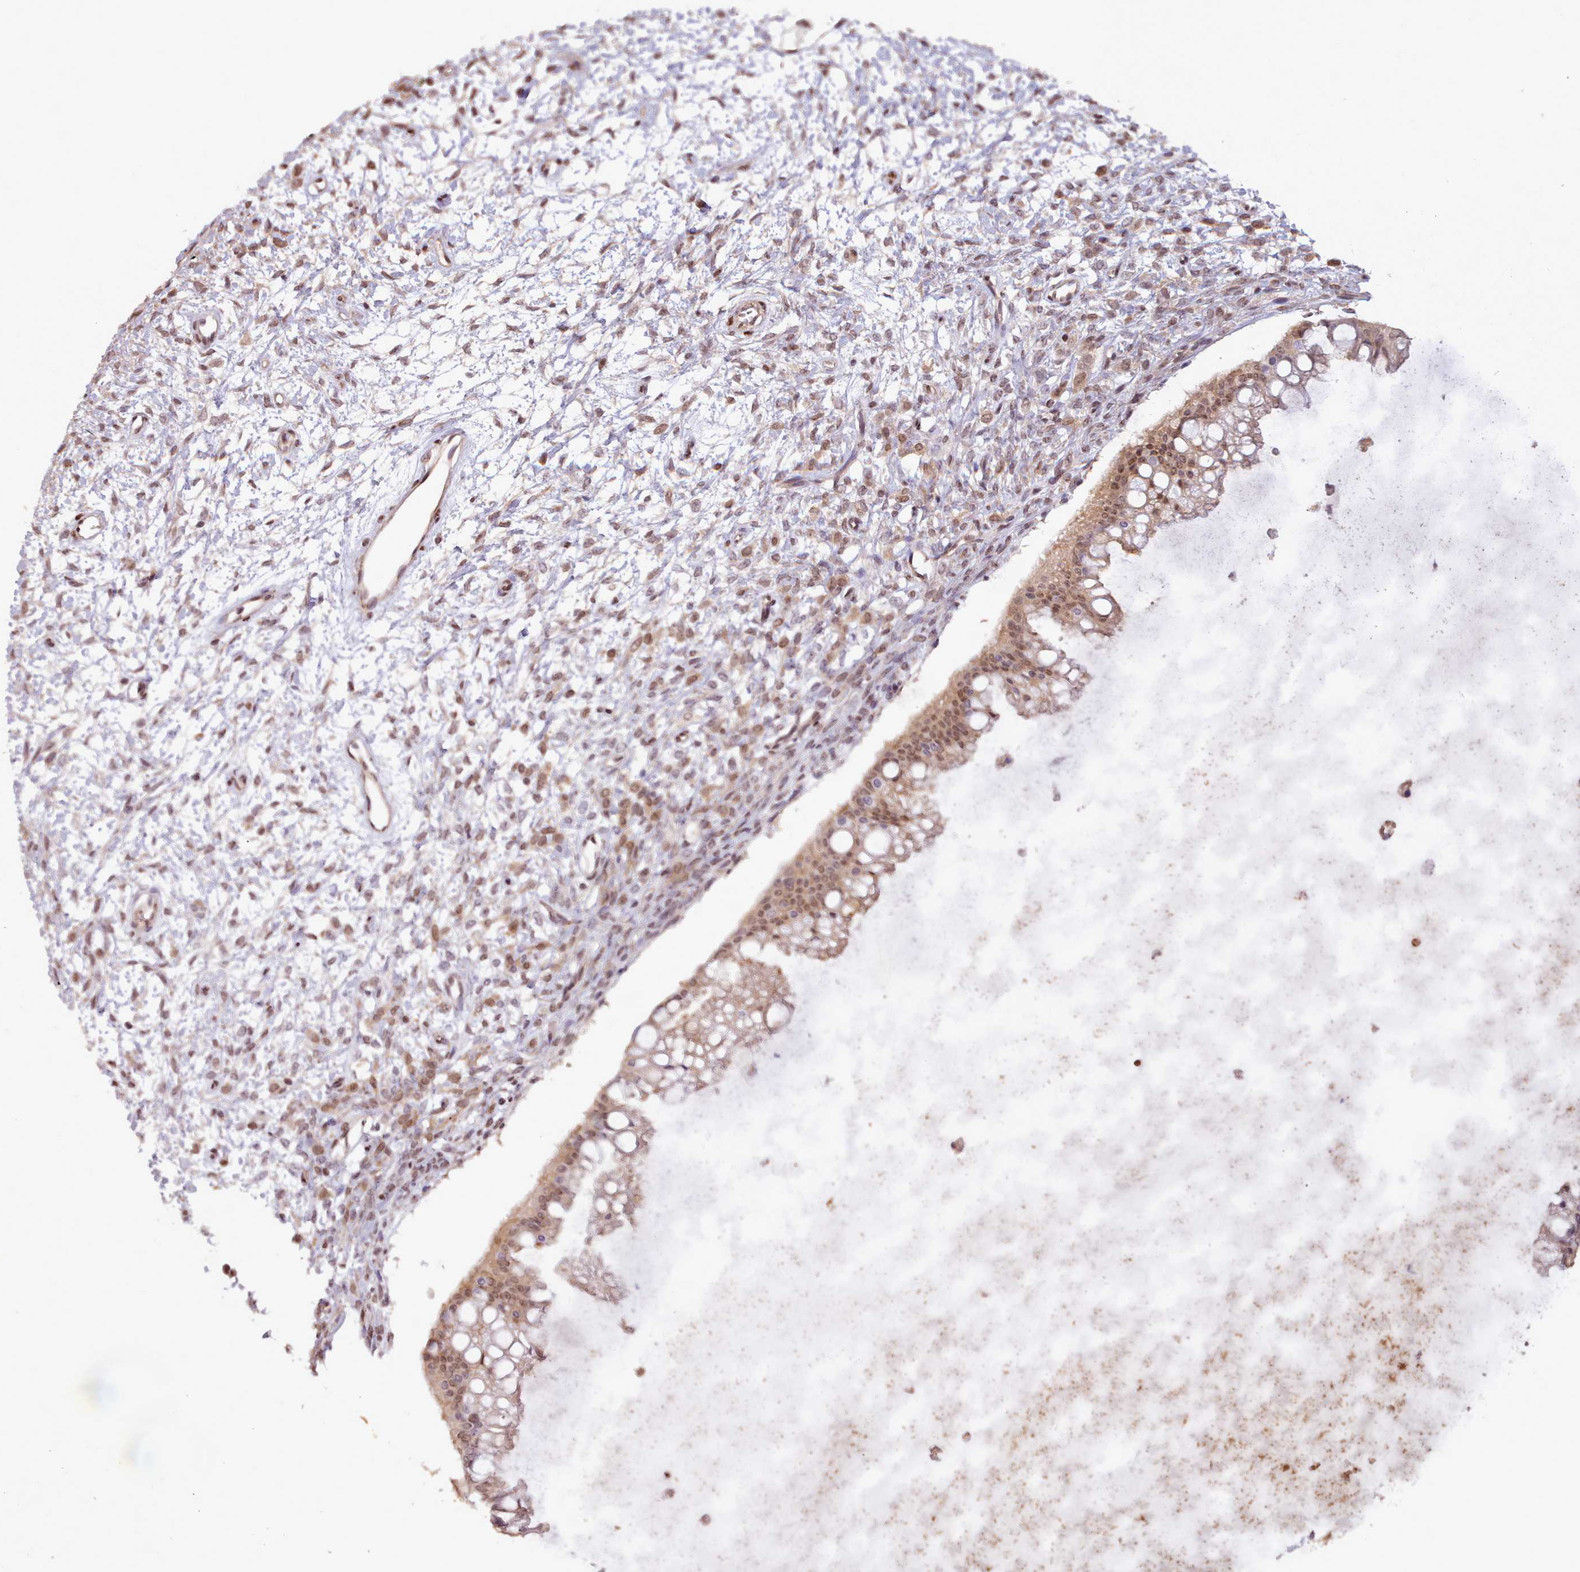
{"staining": {"intensity": "moderate", "quantity": ">75%", "location": "nuclear"}, "tissue": "ovarian cancer", "cell_type": "Tumor cells", "image_type": "cancer", "snomed": [{"axis": "morphology", "description": "Cystadenocarcinoma, mucinous, NOS"}, {"axis": "topography", "description": "Ovary"}], "caption": "The image demonstrates immunohistochemical staining of mucinous cystadenocarcinoma (ovarian). There is moderate nuclear positivity is appreciated in approximately >75% of tumor cells. The staining was performed using DAB, with brown indicating positive protein expression. Nuclei are stained blue with hematoxylin.", "gene": "RPS27A", "patient": {"sex": "female", "age": 73}}